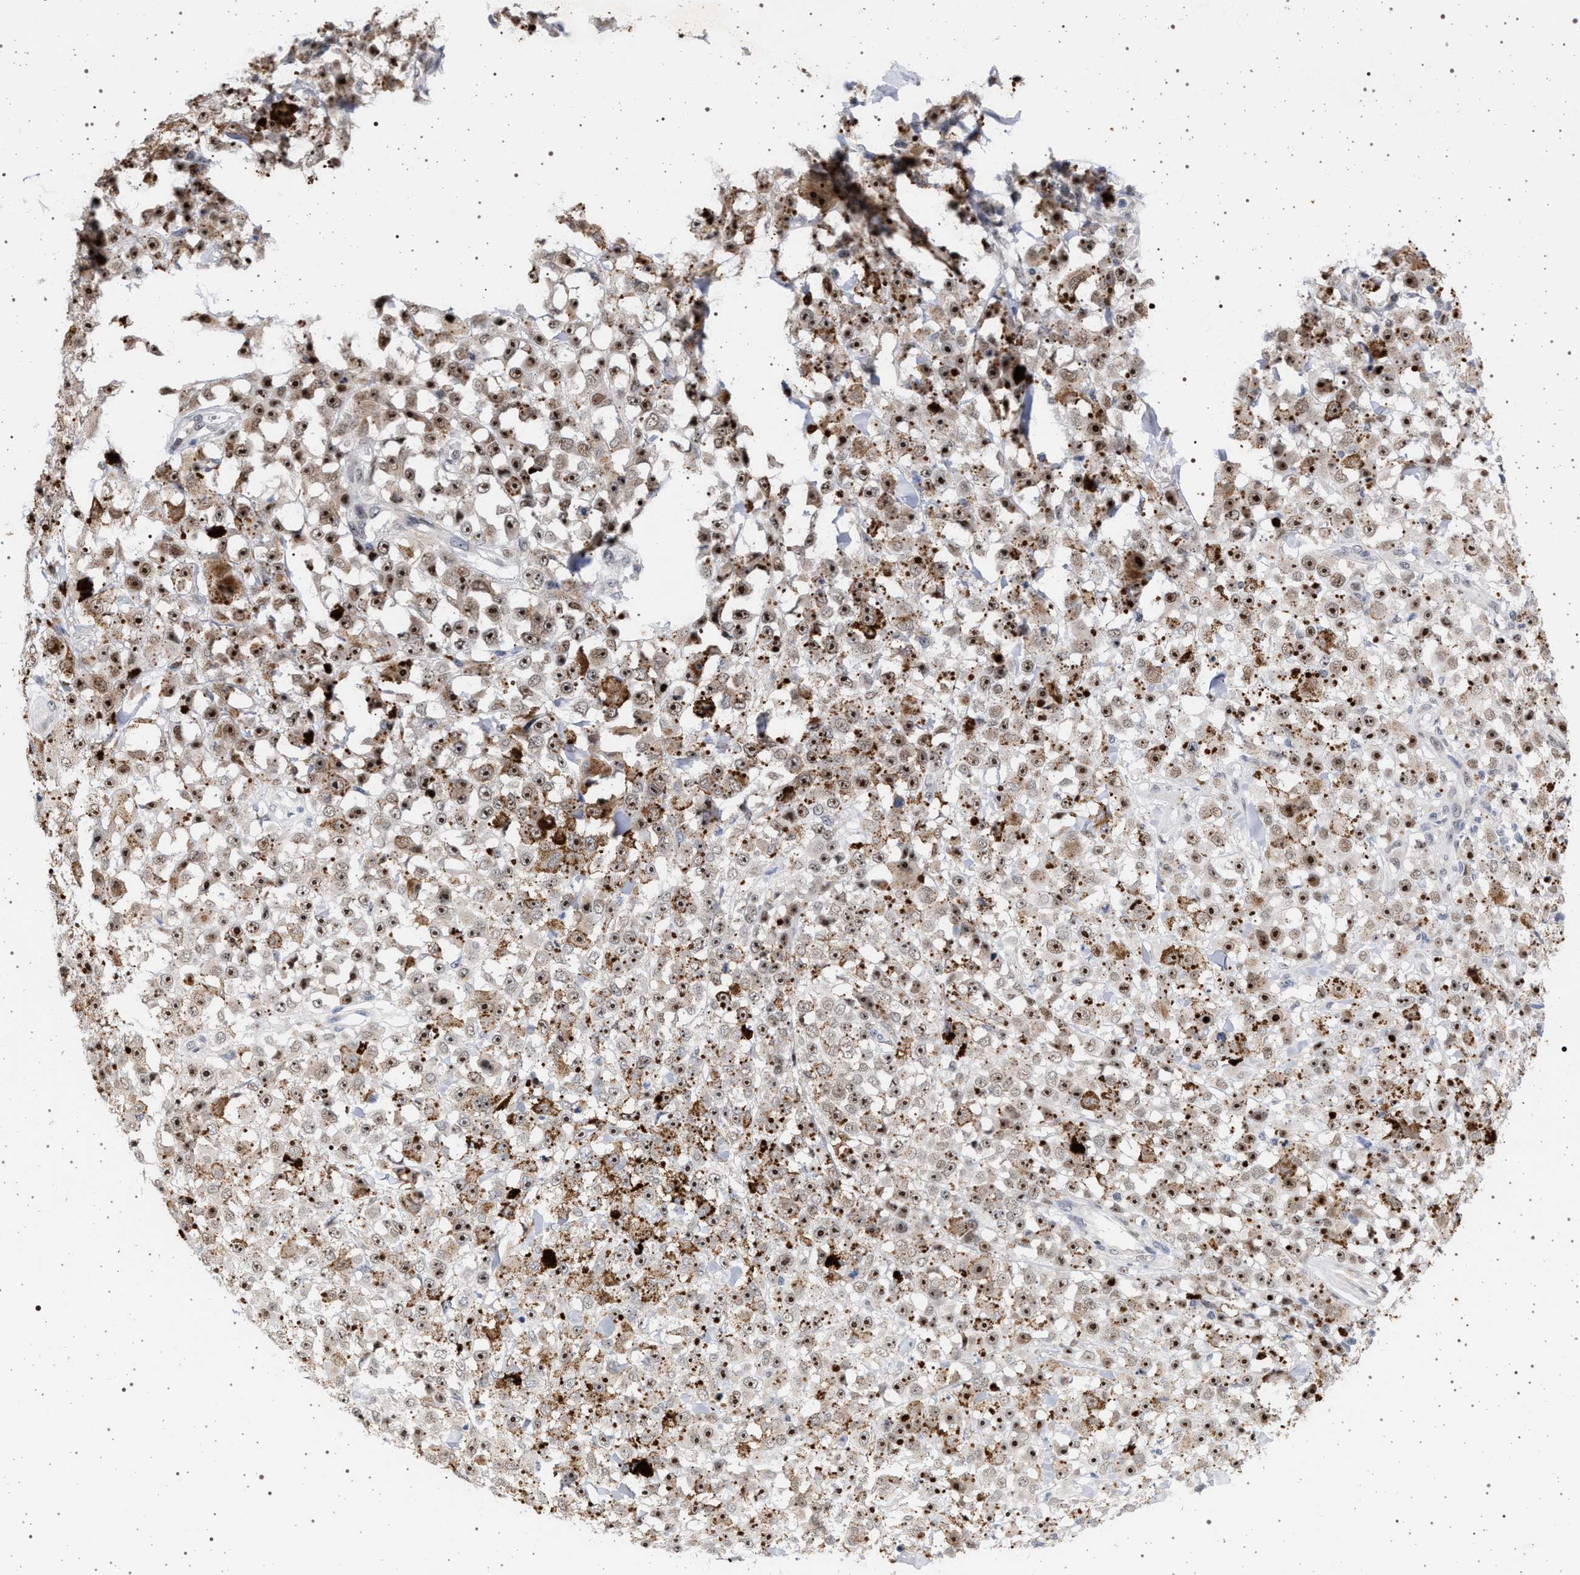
{"staining": {"intensity": "strong", "quantity": ">75%", "location": "nuclear"}, "tissue": "melanoma", "cell_type": "Tumor cells", "image_type": "cancer", "snomed": [{"axis": "morphology", "description": "Malignant melanoma, NOS"}, {"axis": "topography", "description": "Skin"}], "caption": "A micrograph of malignant melanoma stained for a protein demonstrates strong nuclear brown staining in tumor cells. (Brightfield microscopy of DAB IHC at high magnification).", "gene": "ELAC2", "patient": {"sex": "female", "age": 82}}